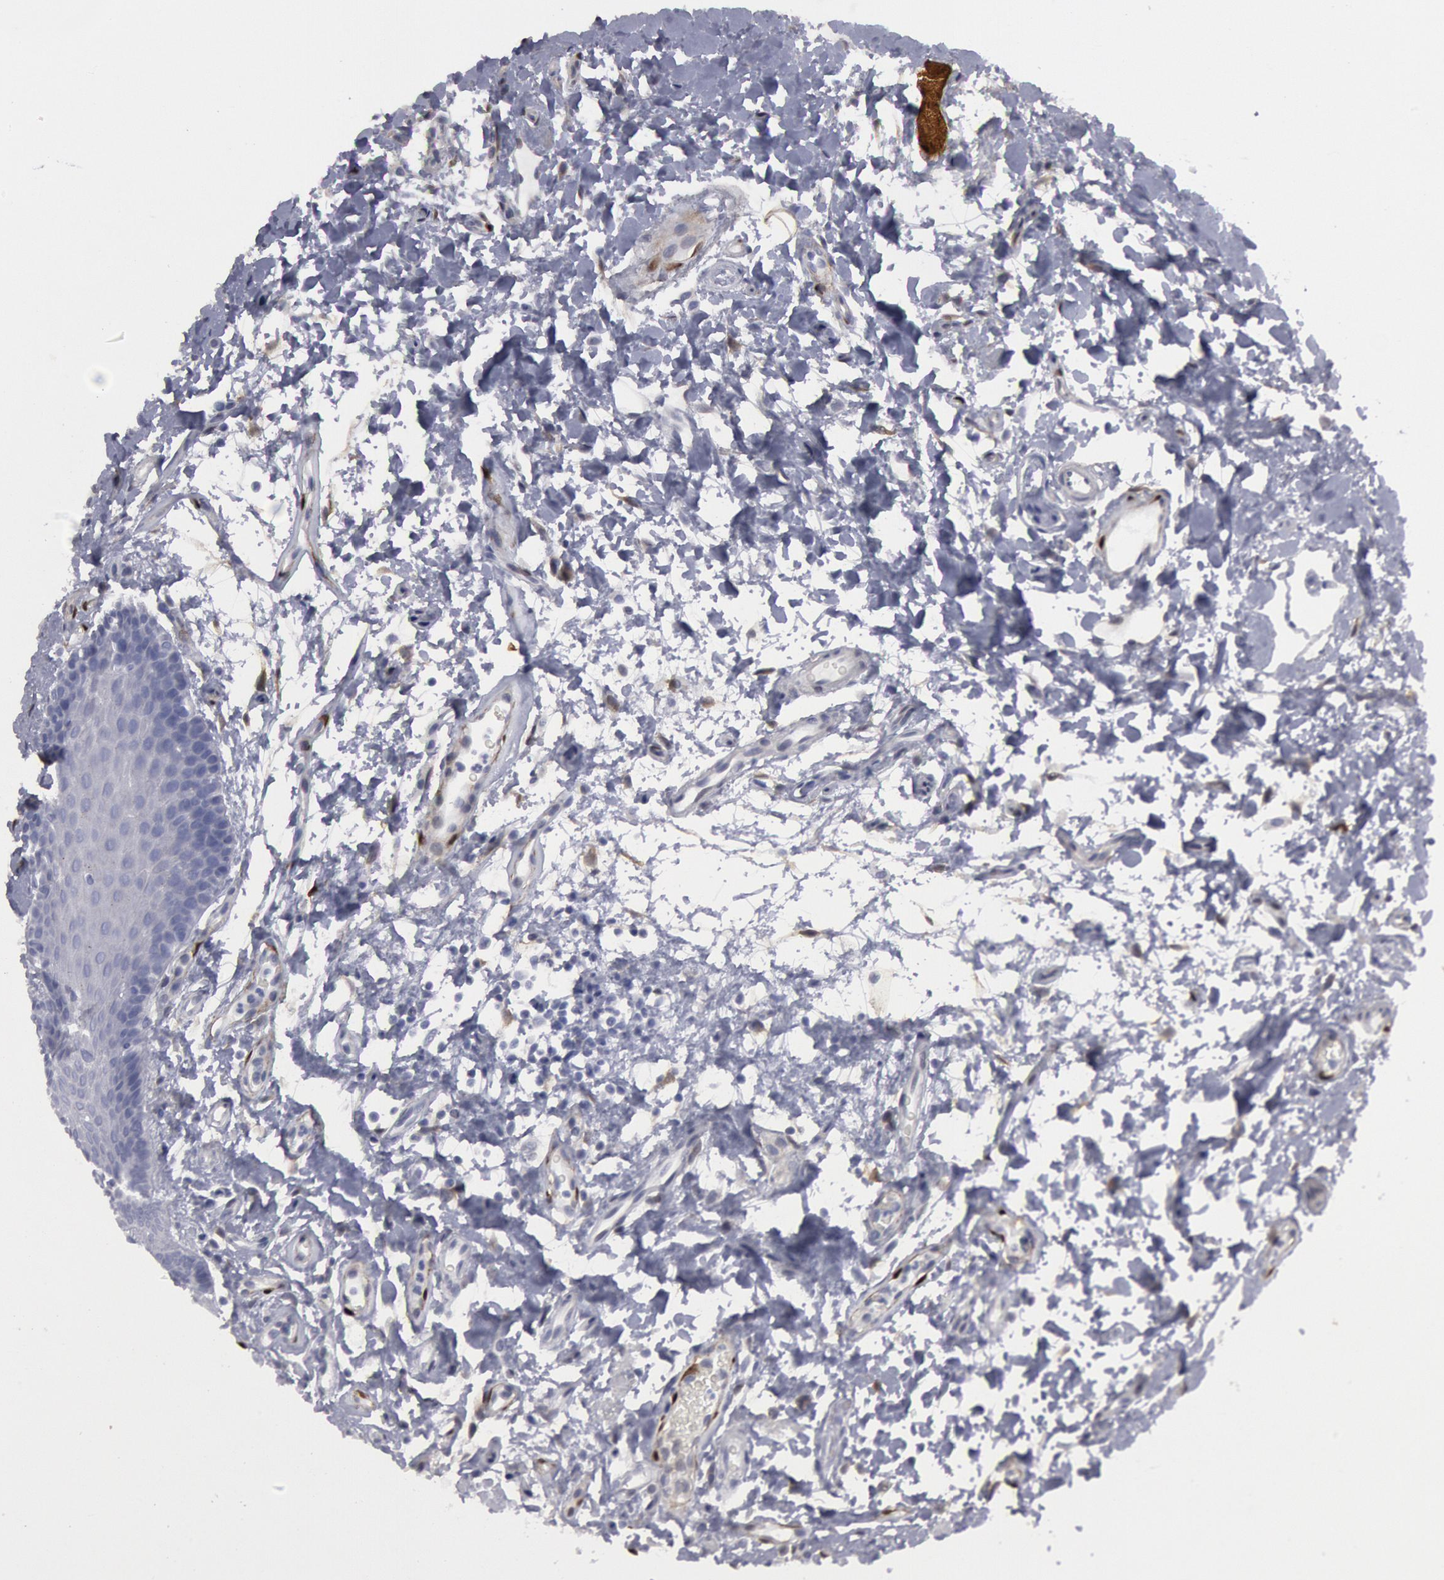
{"staining": {"intensity": "weak", "quantity": "<25%", "location": "cytoplasmic/membranous"}, "tissue": "oral mucosa", "cell_type": "Squamous epithelial cells", "image_type": "normal", "snomed": [{"axis": "morphology", "description": "Normal tissue, NOS"}, {"axis": "topography", "description": "Oral tissue"}], "caption": "Oral mucosa stained for a protein using immunohistochemistry displays no expression squamous epithelial cells.", "gene": "FHL1", "patient": {"sex": "male", "age": 62}}